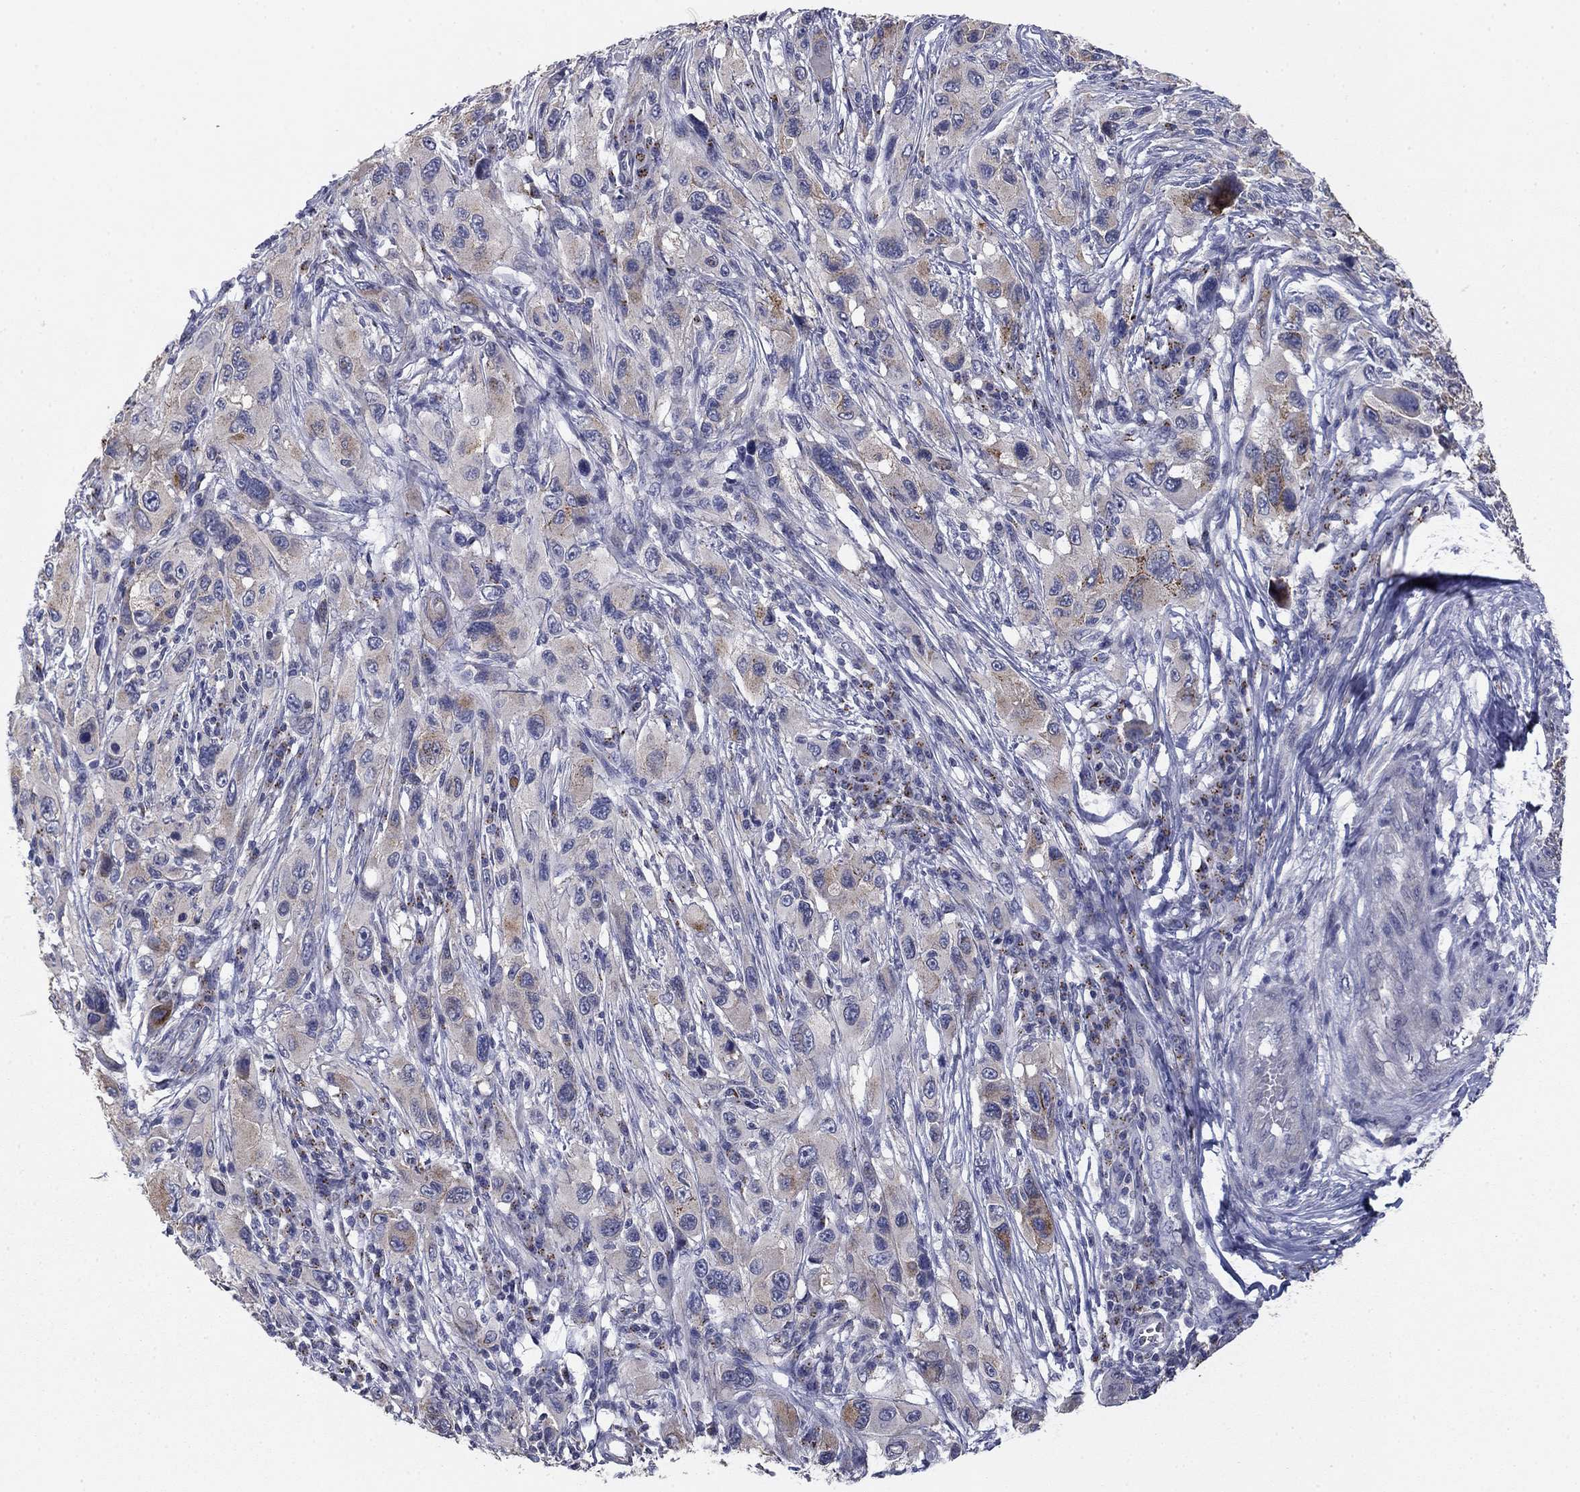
{"staining": {"intensity": "weak", "quantity": "<25%", "location": "cytoplasmic/membranous"}, "tissue": "melanoma", "cell_type": "Tumor cells", "image_type": "cancer", "snomed": [{"axis": "morphology", "description": "Malignant melanoma, NOS"}, {"axis": "topography", "description": "Skin"}], "caption": "This is a image of IHC staining of melanoma, which shows no positivity in tumor cells.", "gene": "SEPTIN3", "patient": {"sex": "male", "age": 53}}